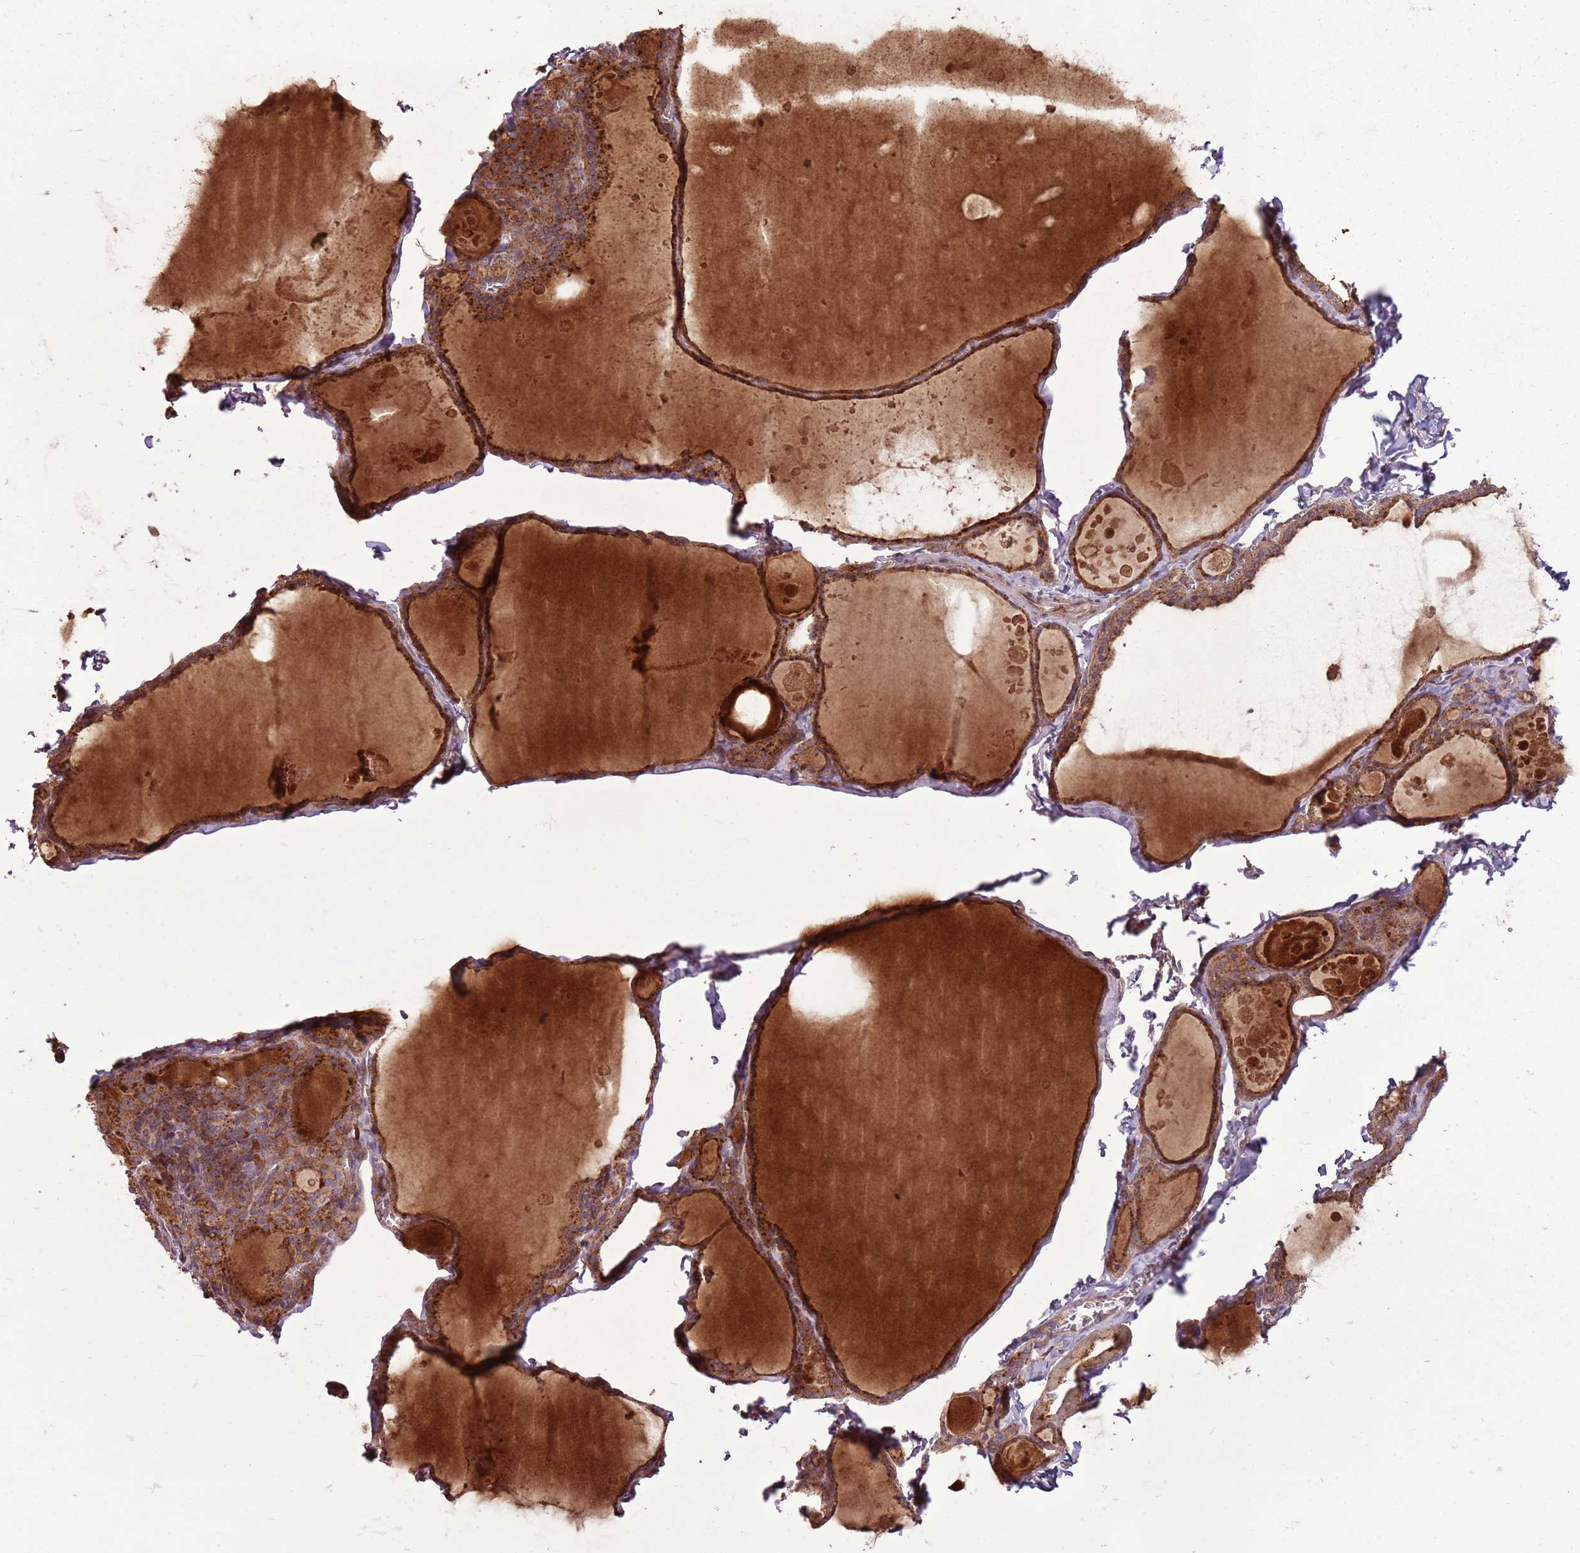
{"staining": {"intensity": "strong", "quantity": ">75%", "location": "cytoplasmic/membranous"}, "tissue": "thyroid gland", "cell_type": "Glandular cells", "image_type": "normal", "snomed": [{"axis": "morphology", "description": "Normal tissue, NOS"}, {"axis": "topography", "description": "Thyroid gland"}], "caption": "A high amount of strong cytoplasmic/membranous expression is appreciated in about >75% of glandular cells in benign thyroid gland.", "gene": "ANKRD24", "patient": {"sex": "male", "age": 56}}